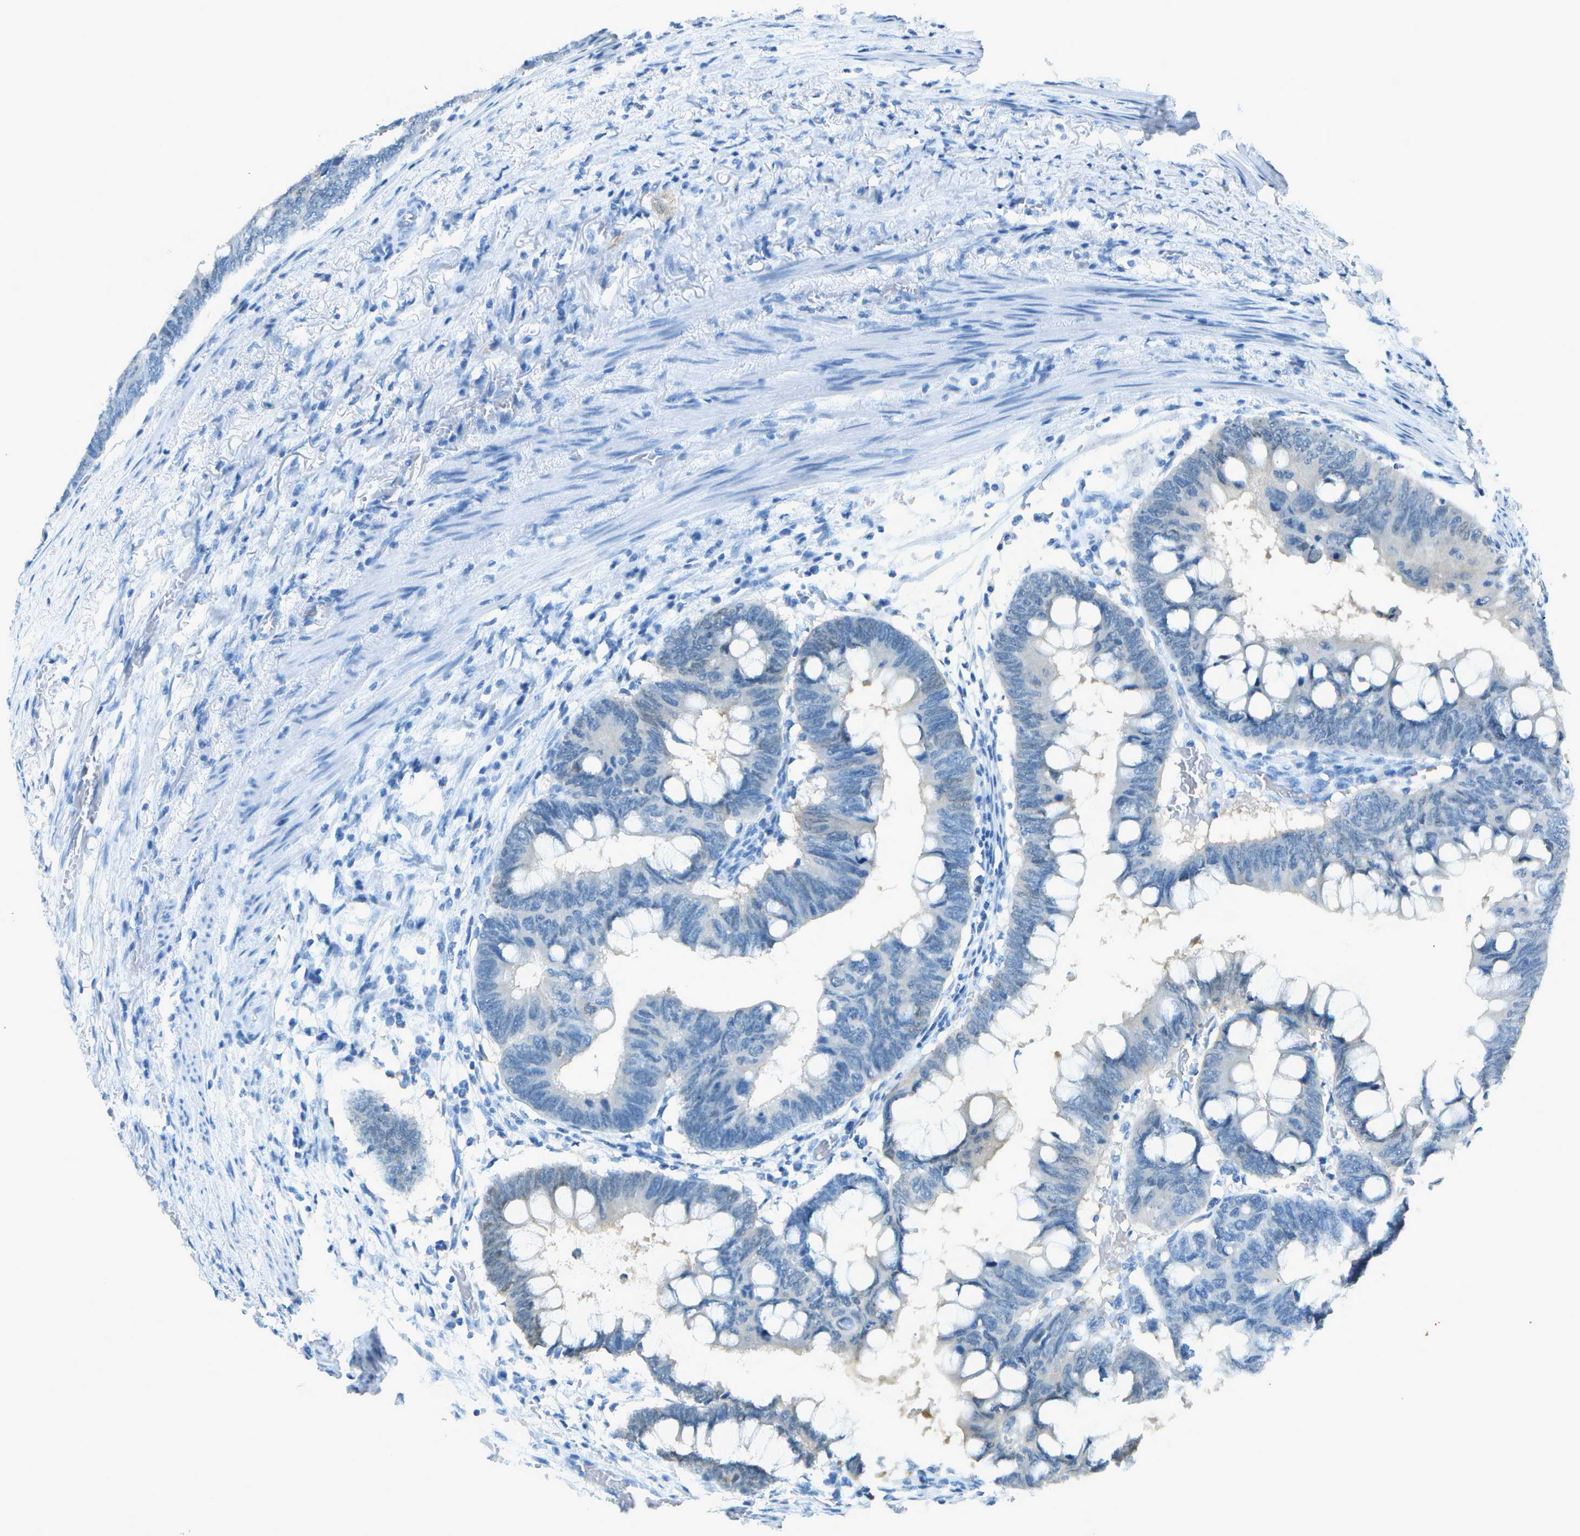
{"staining": {"intensity": "weak", "quantity": "<25%", "location": "cytoplasmic/membranous,nuclear"}, "tissue": "colorectal cancer", "cell_type": "Tumor cells", "image_type": "cancer", "snomed": [{"axis": "morphology", "description": "Normal tissue, NOS"}, {"axis": "morphology", "description": "Adenocarcinoma, NOS"}, {"axis": "topography", "description": "Rectum"}, {"axis": "topography", "description": "Peripheral nerve tissue"}], "caption": "This is an immunohistochemistry (IHC) histopathology image of colorectal cancer (adenocarcinoma). There is no positivity in tumor cells.", "gene": "ASL", "patient": {"sex": "male", "age": 92}}